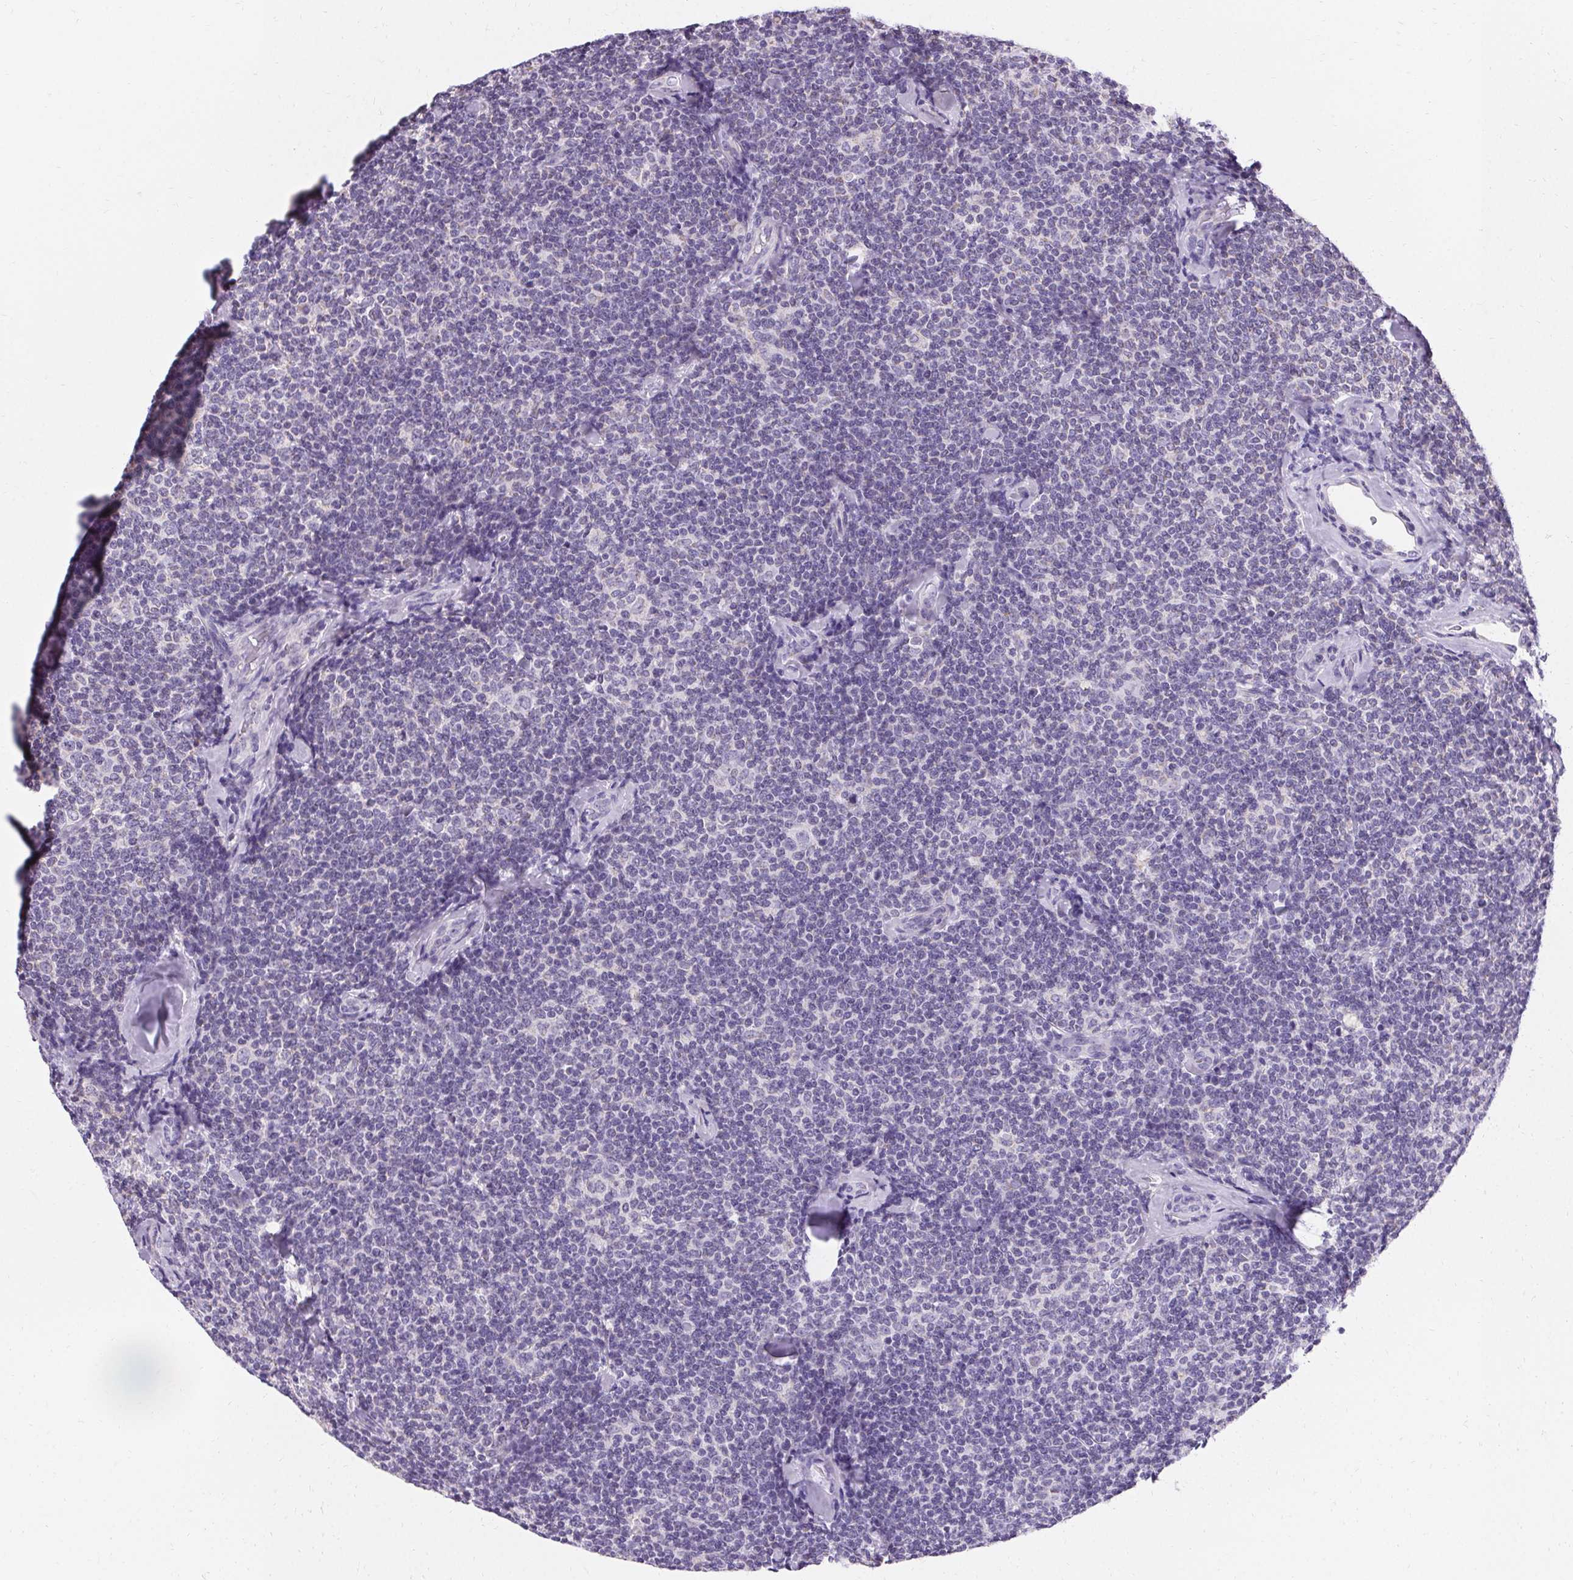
{"staining": {"intensity": "negative", "quantity": "none", "location": "none"}, "tissue": "lymphoma", "cell_type": "Tumor cells", "image_type": "cancer", "snomed": [{"axis": "morphology", "description": "Malignant lymphoma, non-Hodgkin's type, Low grade"}, {"axis": "topography", "description": "Lymph node"}], "caption": "An IHC micrograph of lymphoma is shown. There is no staining in tumor cells of lymphoma.", "gene": "ASGR2", "patient": {"sex": "female", "age": 56}}